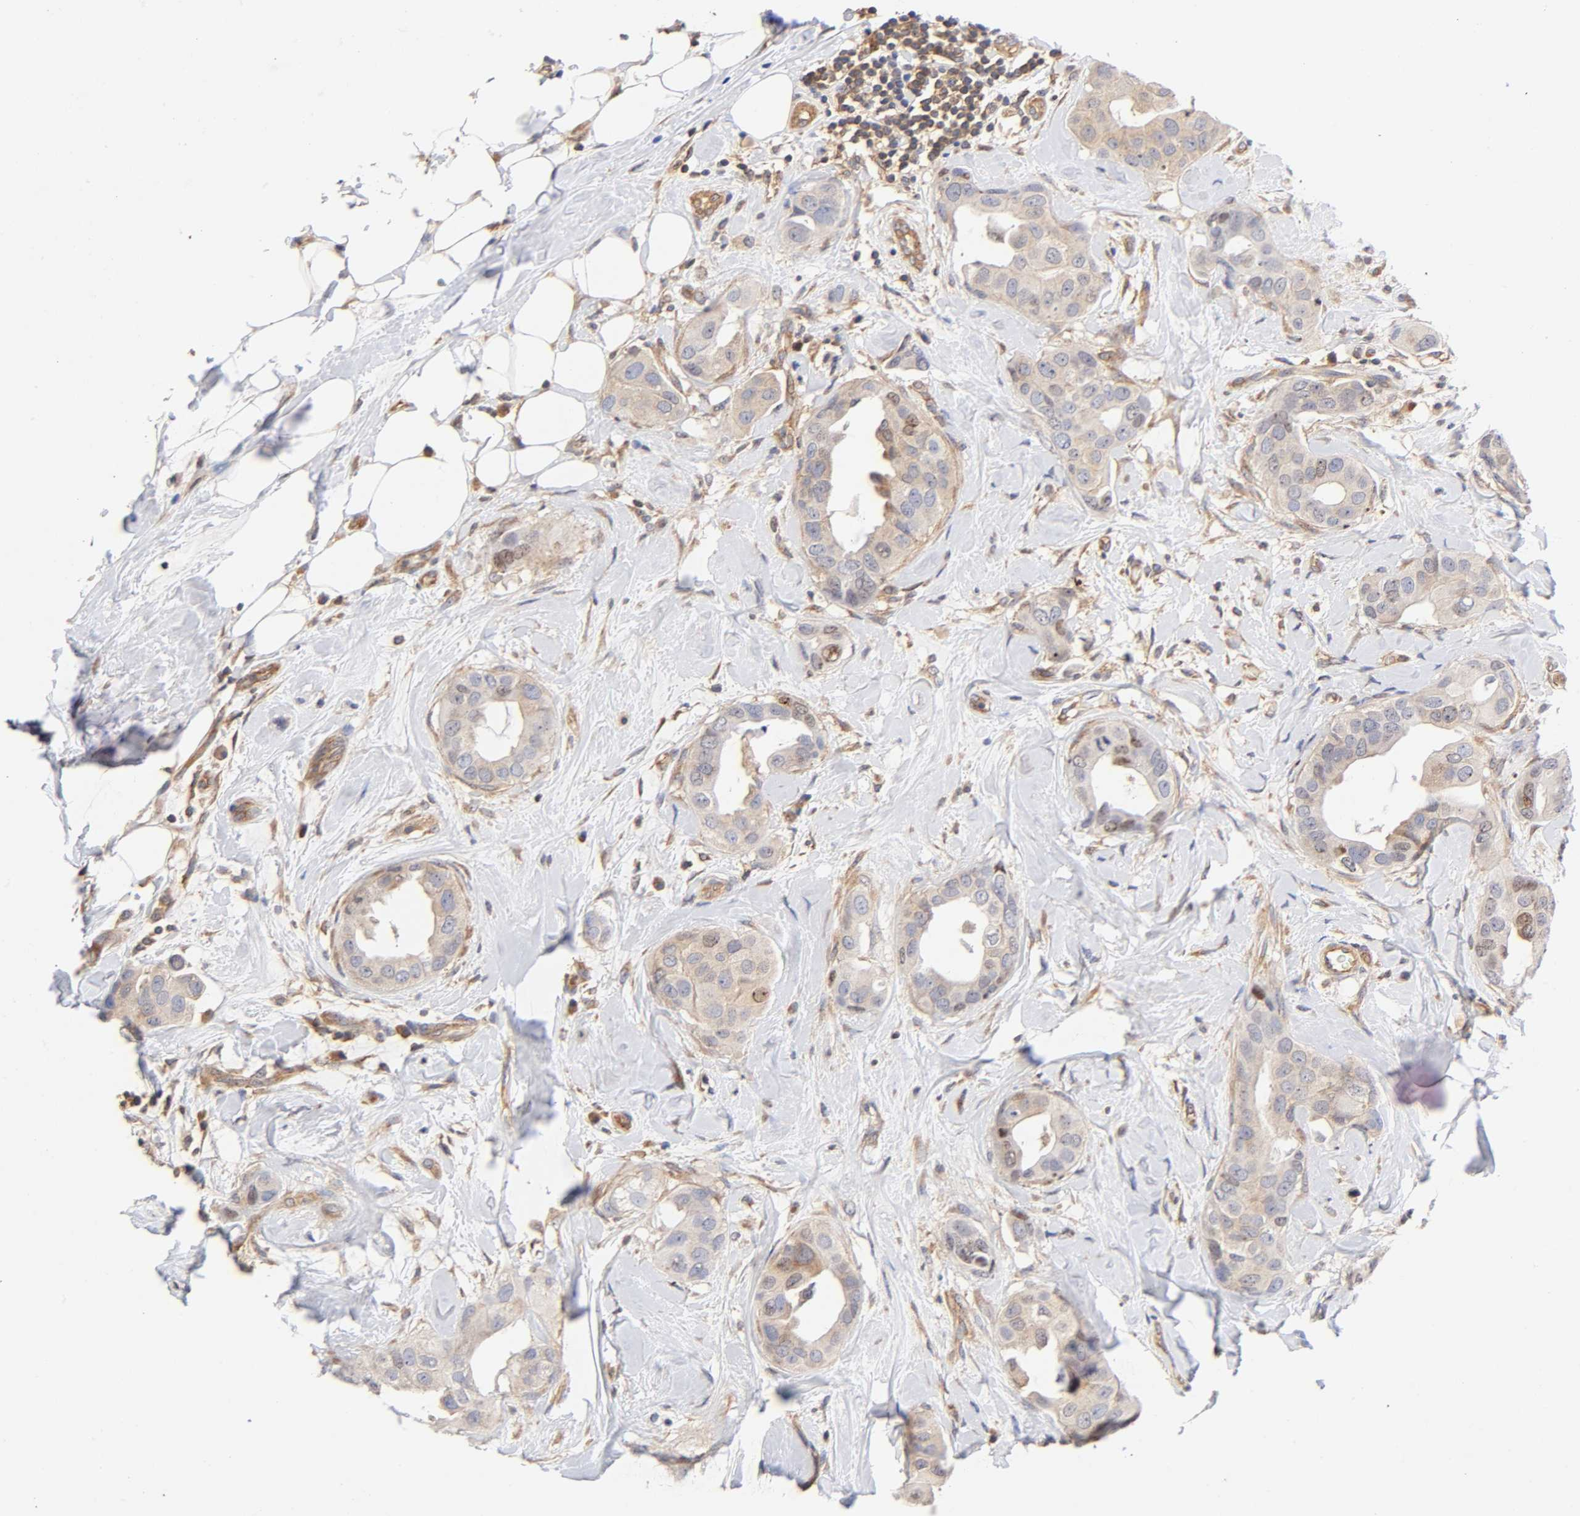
{"staining": {"intensity": "weak", "quantity": ">75%", "location": "cytoplasmic/membranous"}, "tissue": "breast cancer", "cell_type": "Tumor cells", "image_type": "cancer", "snomed": [{"axis": "morphology", "description": "Duct carcinoma"}, {"axis": "topography", "description": "Breast"}], "caption": "The photomicrograph reveals staining of breast invasive ductal carcinoma, revealing weak cytoplasmic/membranous protein expression (brown color) within tumor cells.", "gene": "PAFAH1B1", "patient": {"sex": "female", "age": 40}}